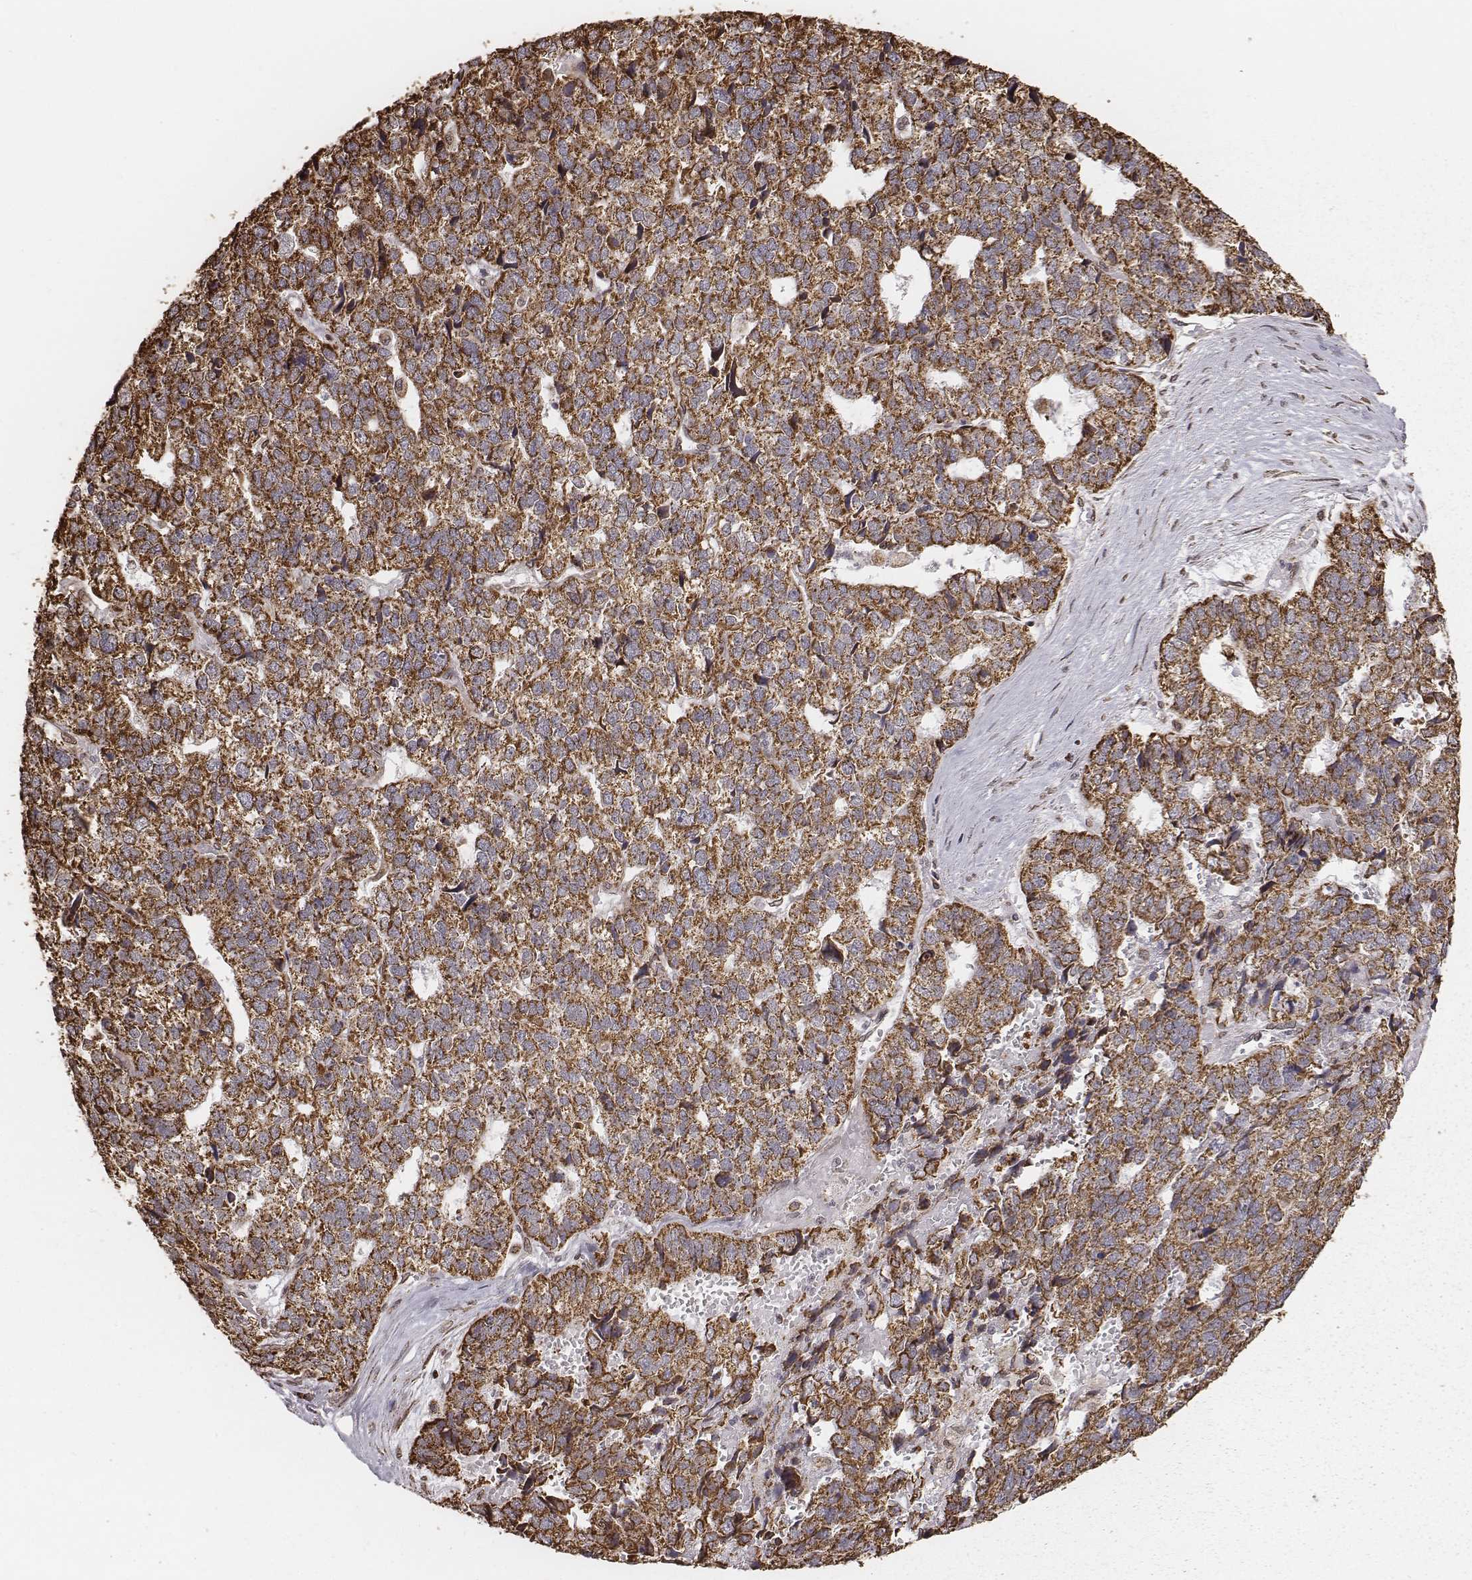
{"staining": {"intensity": "strong", "quantity": ">75%", "location": "cytoplasmic/membranous"}, "tissue": "stomach cancer", "cell_type": "Tumor cells", "image_type": "cancer", "snomed": [{"axis": "morphology", "description": "Adenocarcinoma, NOS"}, {"axis": "topography", "description": "Stomach"}], "caption": "Stomach cancer (adenocarcinoma) stained for a protein (brown) reveals strong cytoplasmic/membranous positive staining in approximately >75% of tumor cells.", "gene": "ACOT2", "patient": {"sex": "male", "age": 69}}